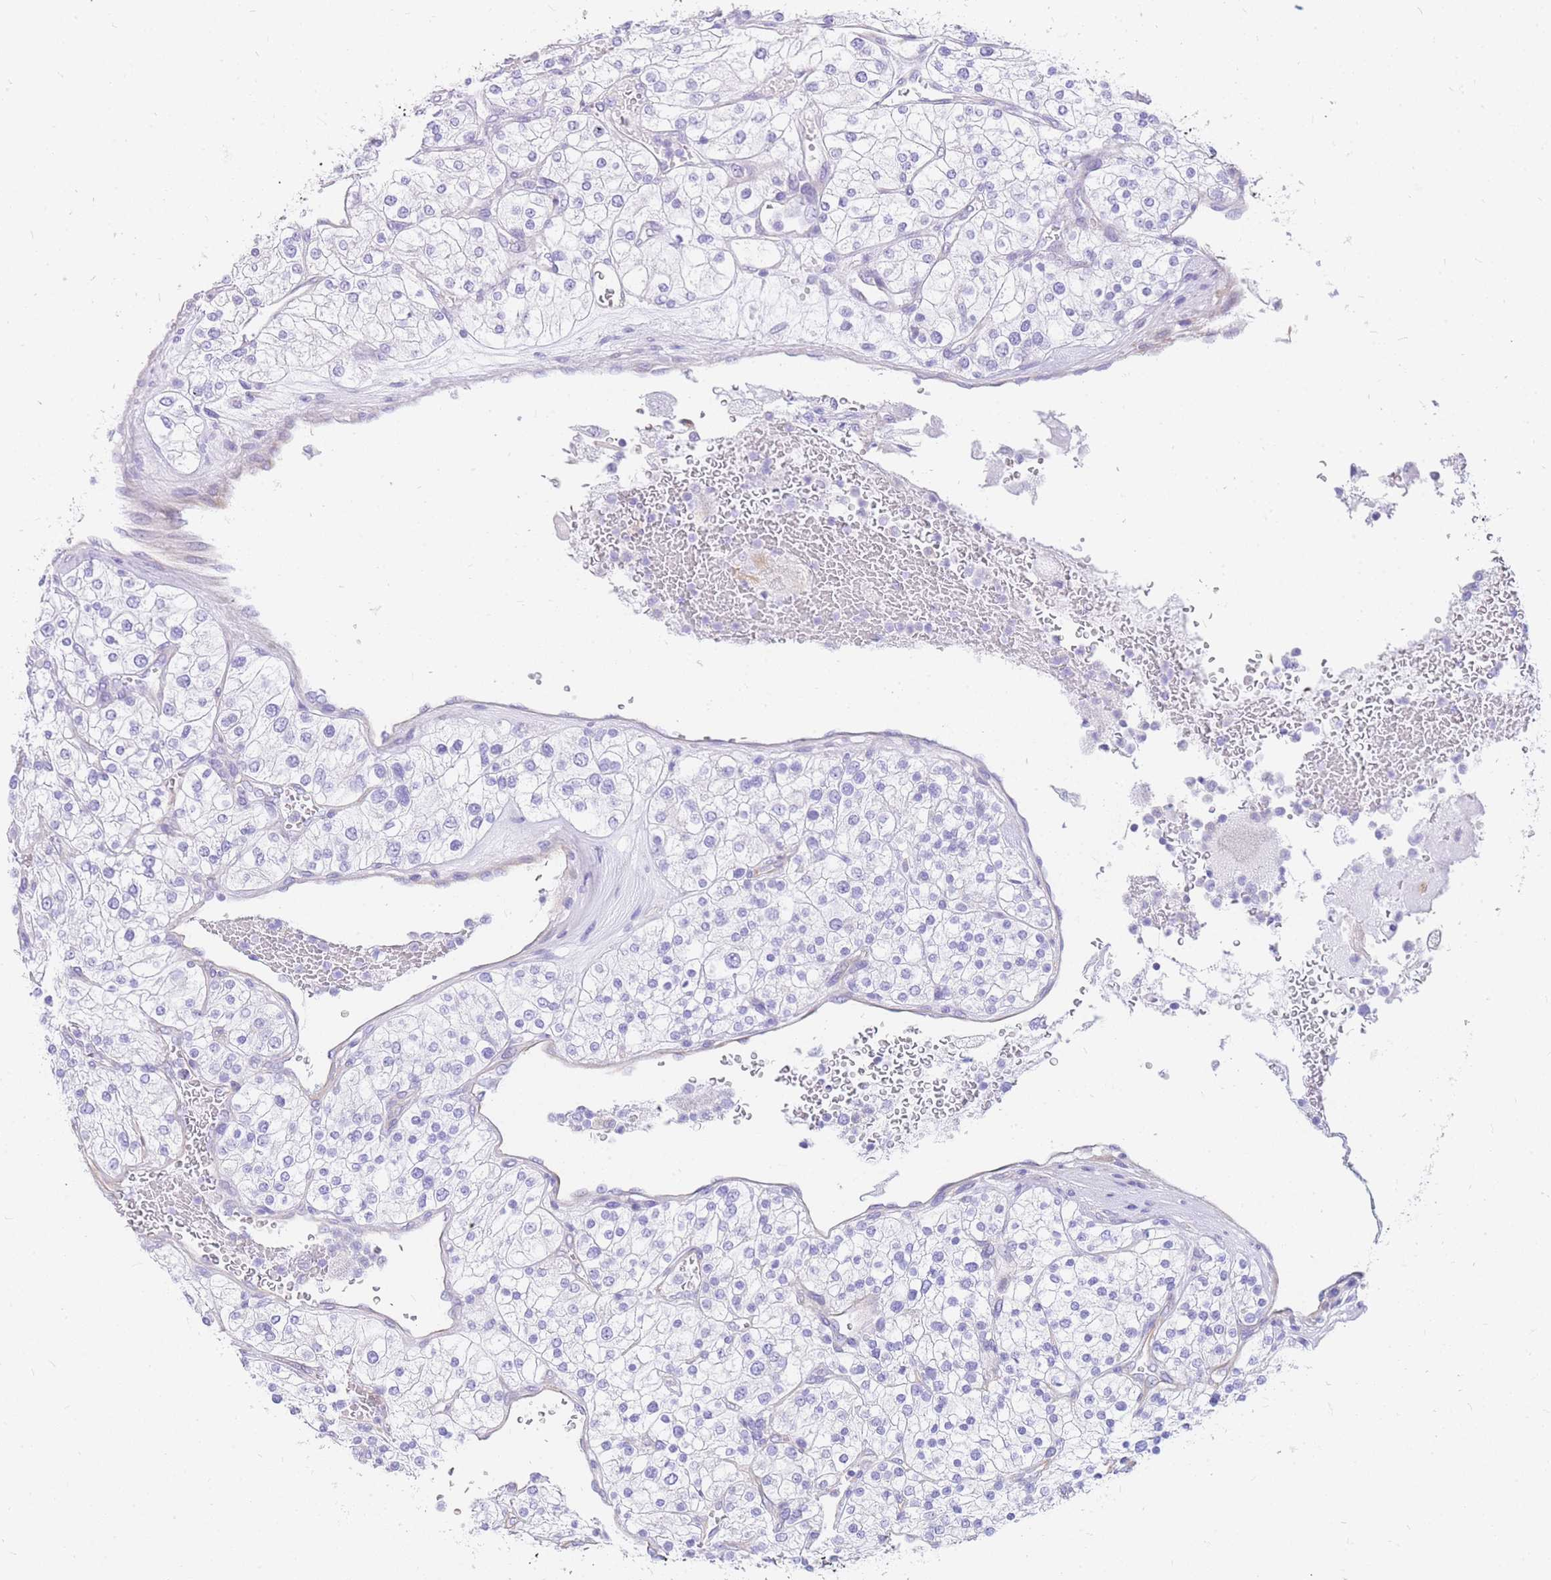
{"staining": {"intensity": "negative", "quantity": "none", "location": "none"}, "tissue": "renal cancer", "cell_type": "Tumor cells", "image_type": "cancer", "snomed": [{"axis": "morphology", "description": "Adenocarcinoma, NOS"}, {"axis": "topography", "description": "Kidney"}], "caption": "Immunohistochemical staining of renal adenocarcinoma reveals no significant staining in tumor cells. The staining is performed using DAB brown chromogen with nuclei counter-stained in using hematoxylin.", "gene": "SRSF12", "patient": {"sex": "male", "age": 80}}